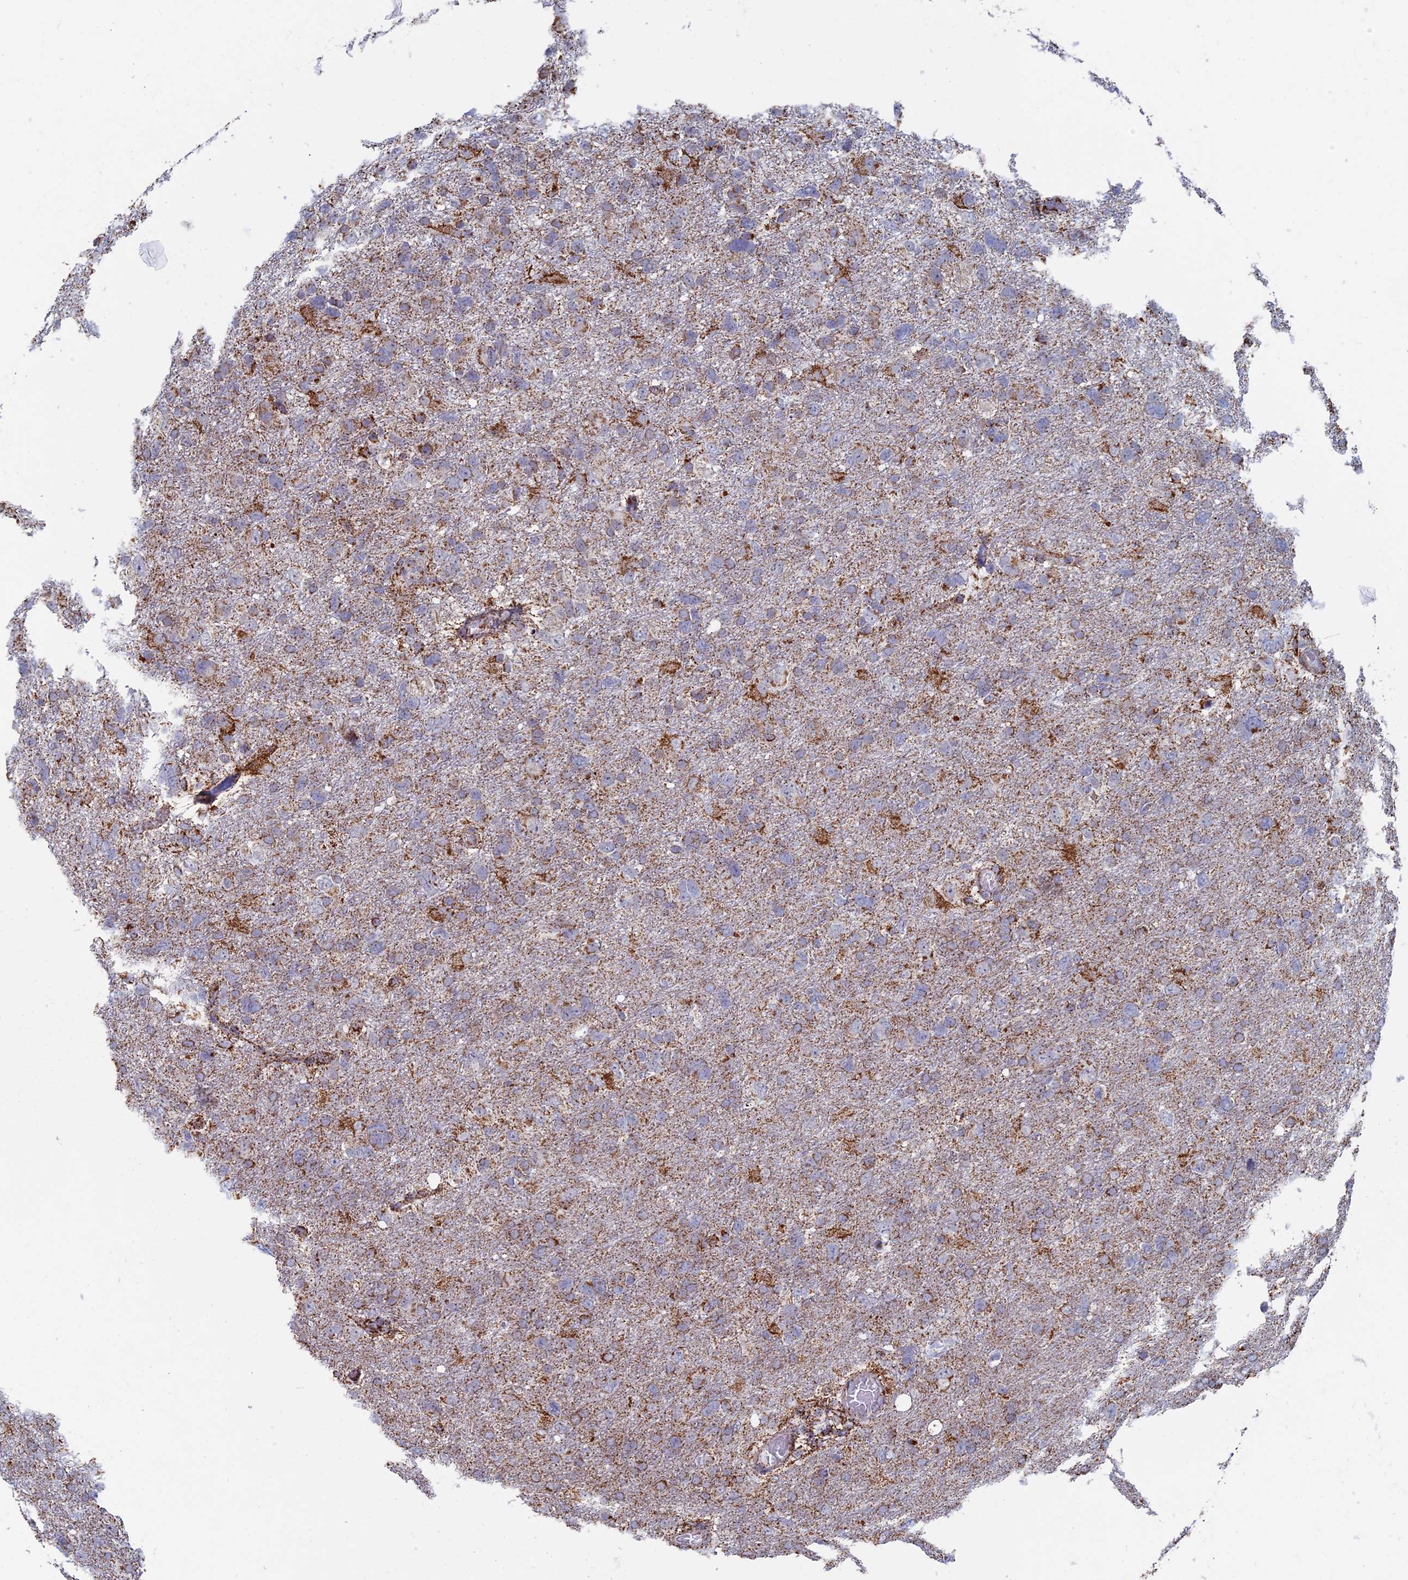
{"staining": {"intensity": "weak", "quantity": "25%-75%", "location": "cytoplasmic/membranous"}, "tissue": "glioma", "cell_type": "Tumor cells", "image_type": "cancer", "snomed": [{"axis": "morphology", "description": "Glioma, malignant, High grade"}, {"axis": "topography", "description": "Brain"}], "caption": "Brown immunohistochemical staining in human malignant glioma (high-grade) exhibits weak cytoplasmic/membranous staining in about 25%-75% of tumor cells.", "gene": "SEC24D", "patient": {"sex": "male", "age": 61}}